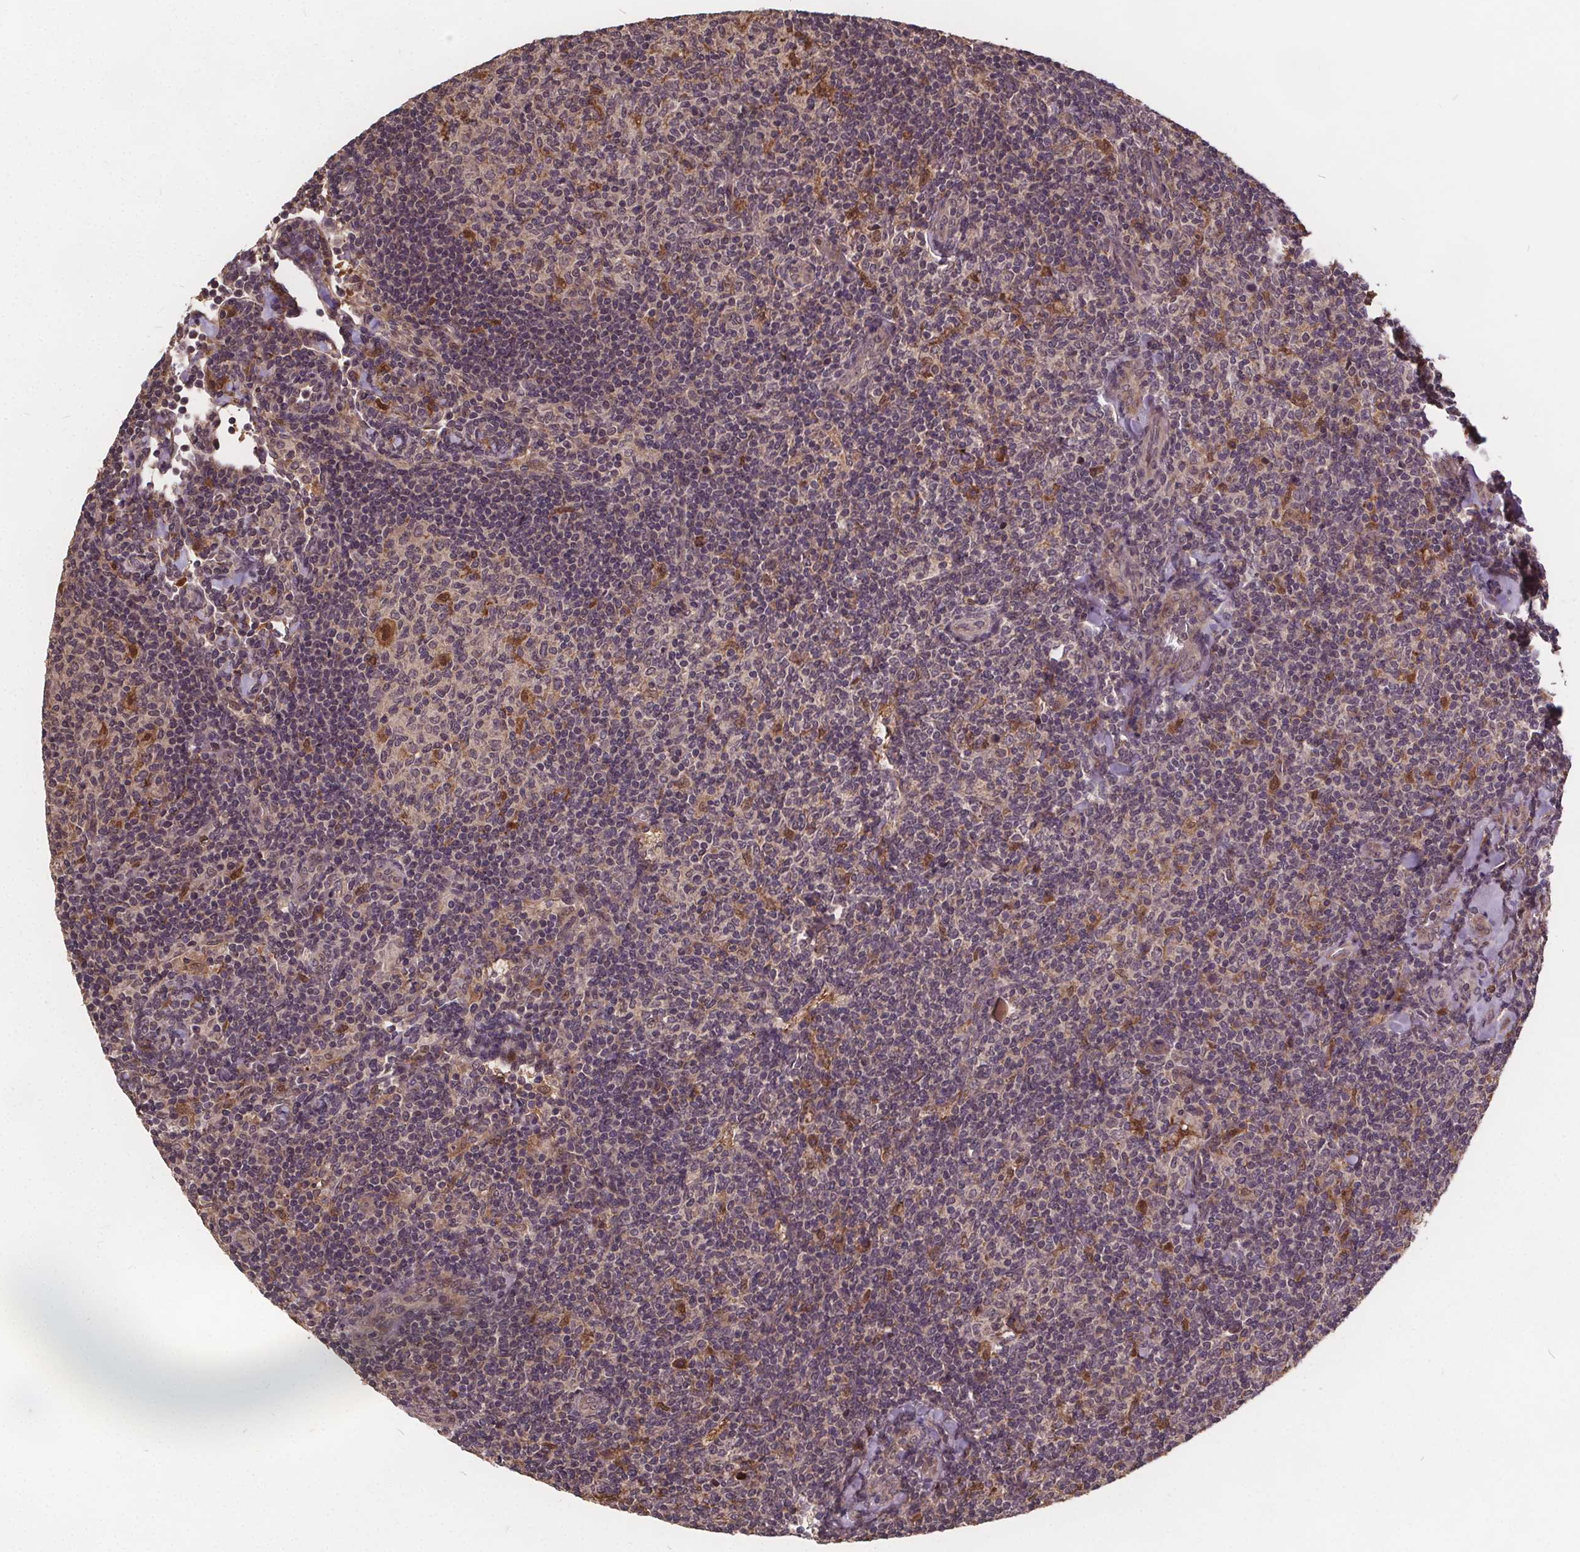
{"staining": {"intensity": "negative", "quantity": "none", "location": "none"}, "tissue": "lymphoma", "cell_type": "Tumor cells", "image_type": "cancer", "snomed": [{"axis": "morphology", "description": "Malignant lymphoma, non-Hodgkin's type, Low grade"}, {"axis": "topography", "description": "Lymph node"}], "caption": "A high-resolution micrograph shows IHC staining of low-grade malignant lymphoma, non-Hodgkin's type, which shows no significant expression in tumor cells.", "gene": "USP9X", "patient": {"sex": "female", "age": 56}}